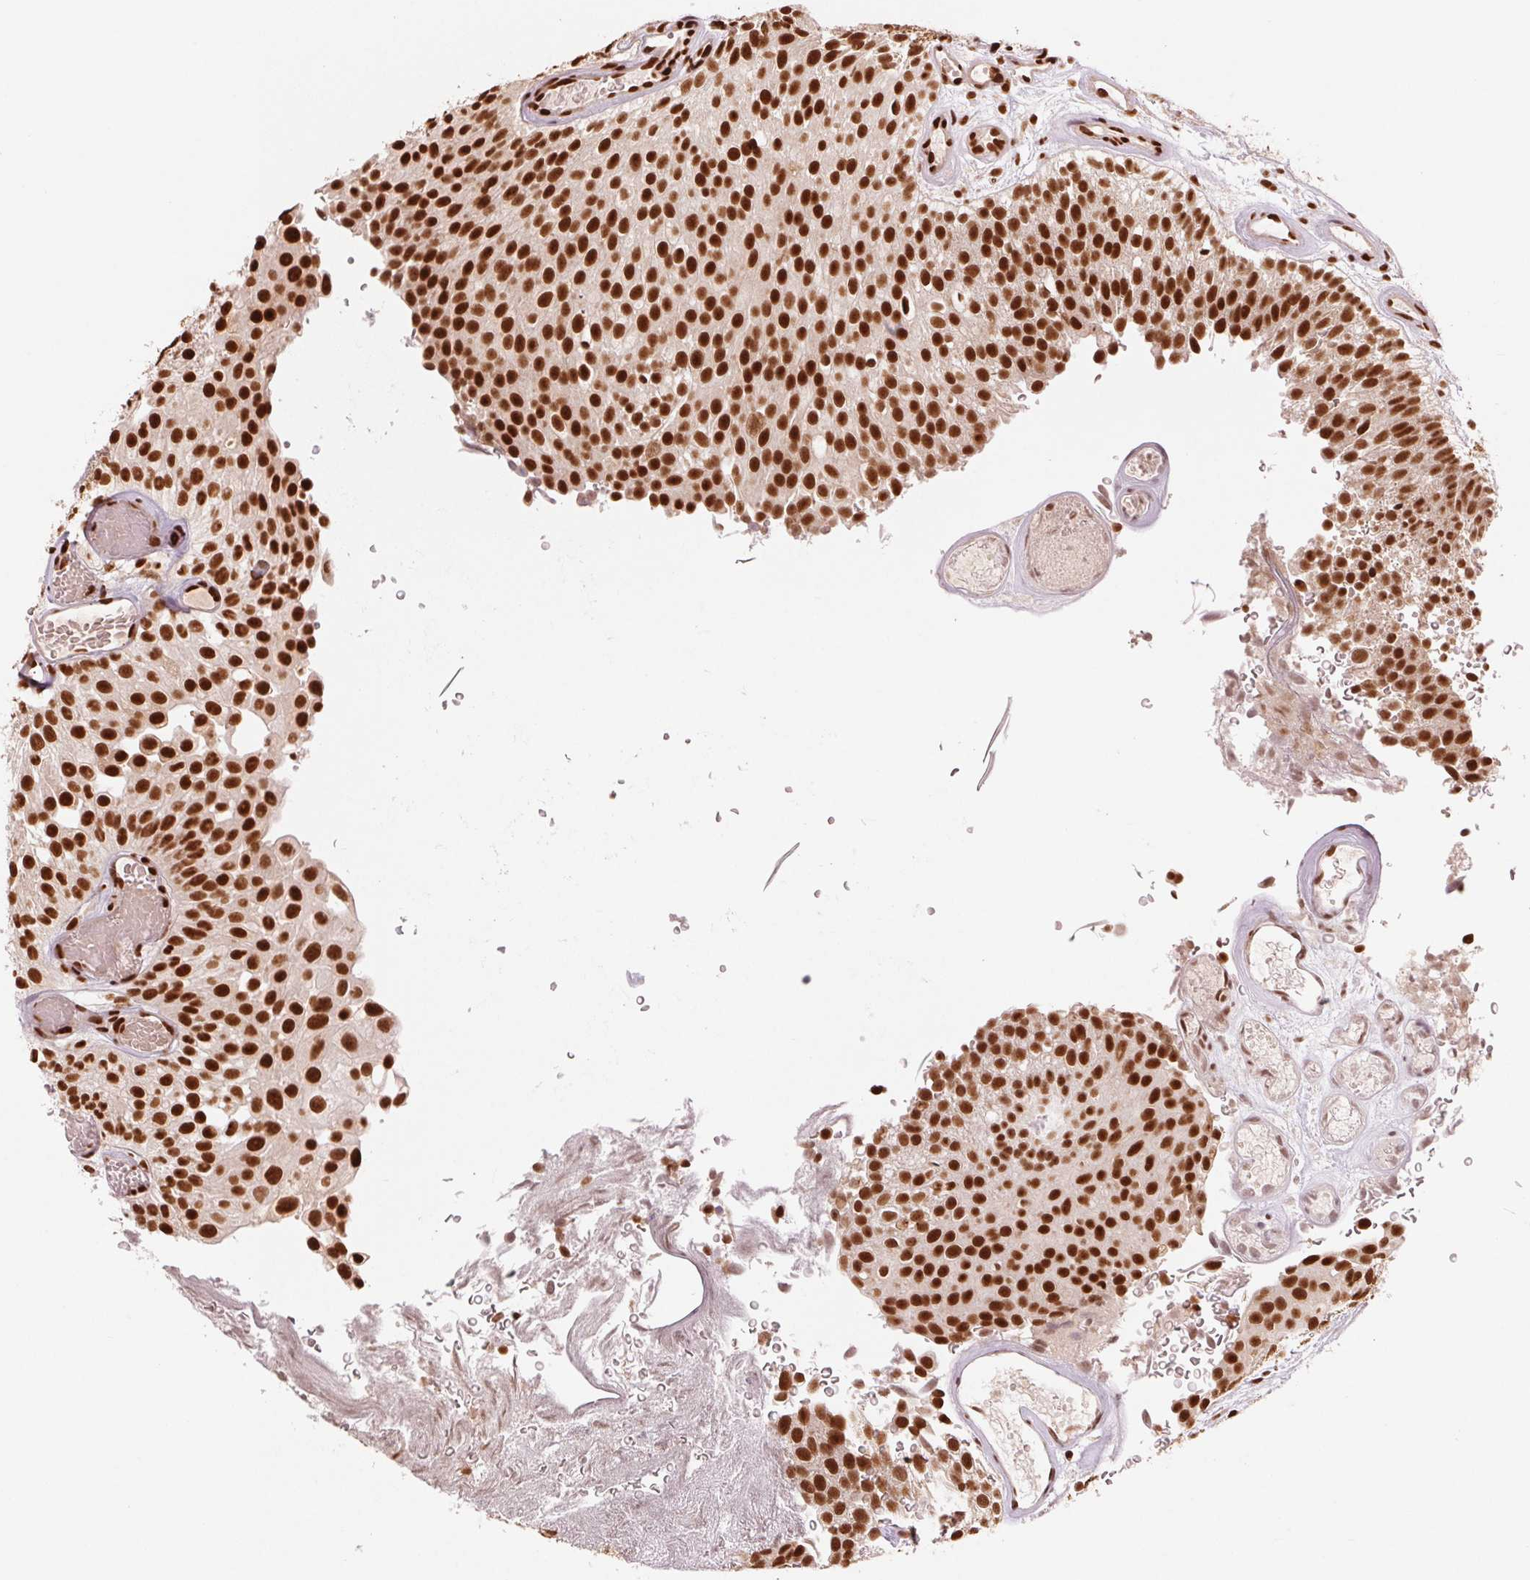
{"staining": {"intensity": "strong", "quantity": ">75%", "location": "nuclear"}, "tissue": "urothelial cancer", "cell_type": "Tumor cells", "image_type": "cancer", "snomed": [{"axis": "morphology", "description": "Urothelial carcinoma, Low grade"}, {"axis": "topography", "description": "Urinary bladder"}], "caption": "Brown immunohistochemical staining in urothelial cancer displays strong nuclear staining in about >75% of tumor cells. (IHC, brightfield microscopy, high magnification).", "gene": "TTLL9", "patient": {"sex": "male", "age": 78}}